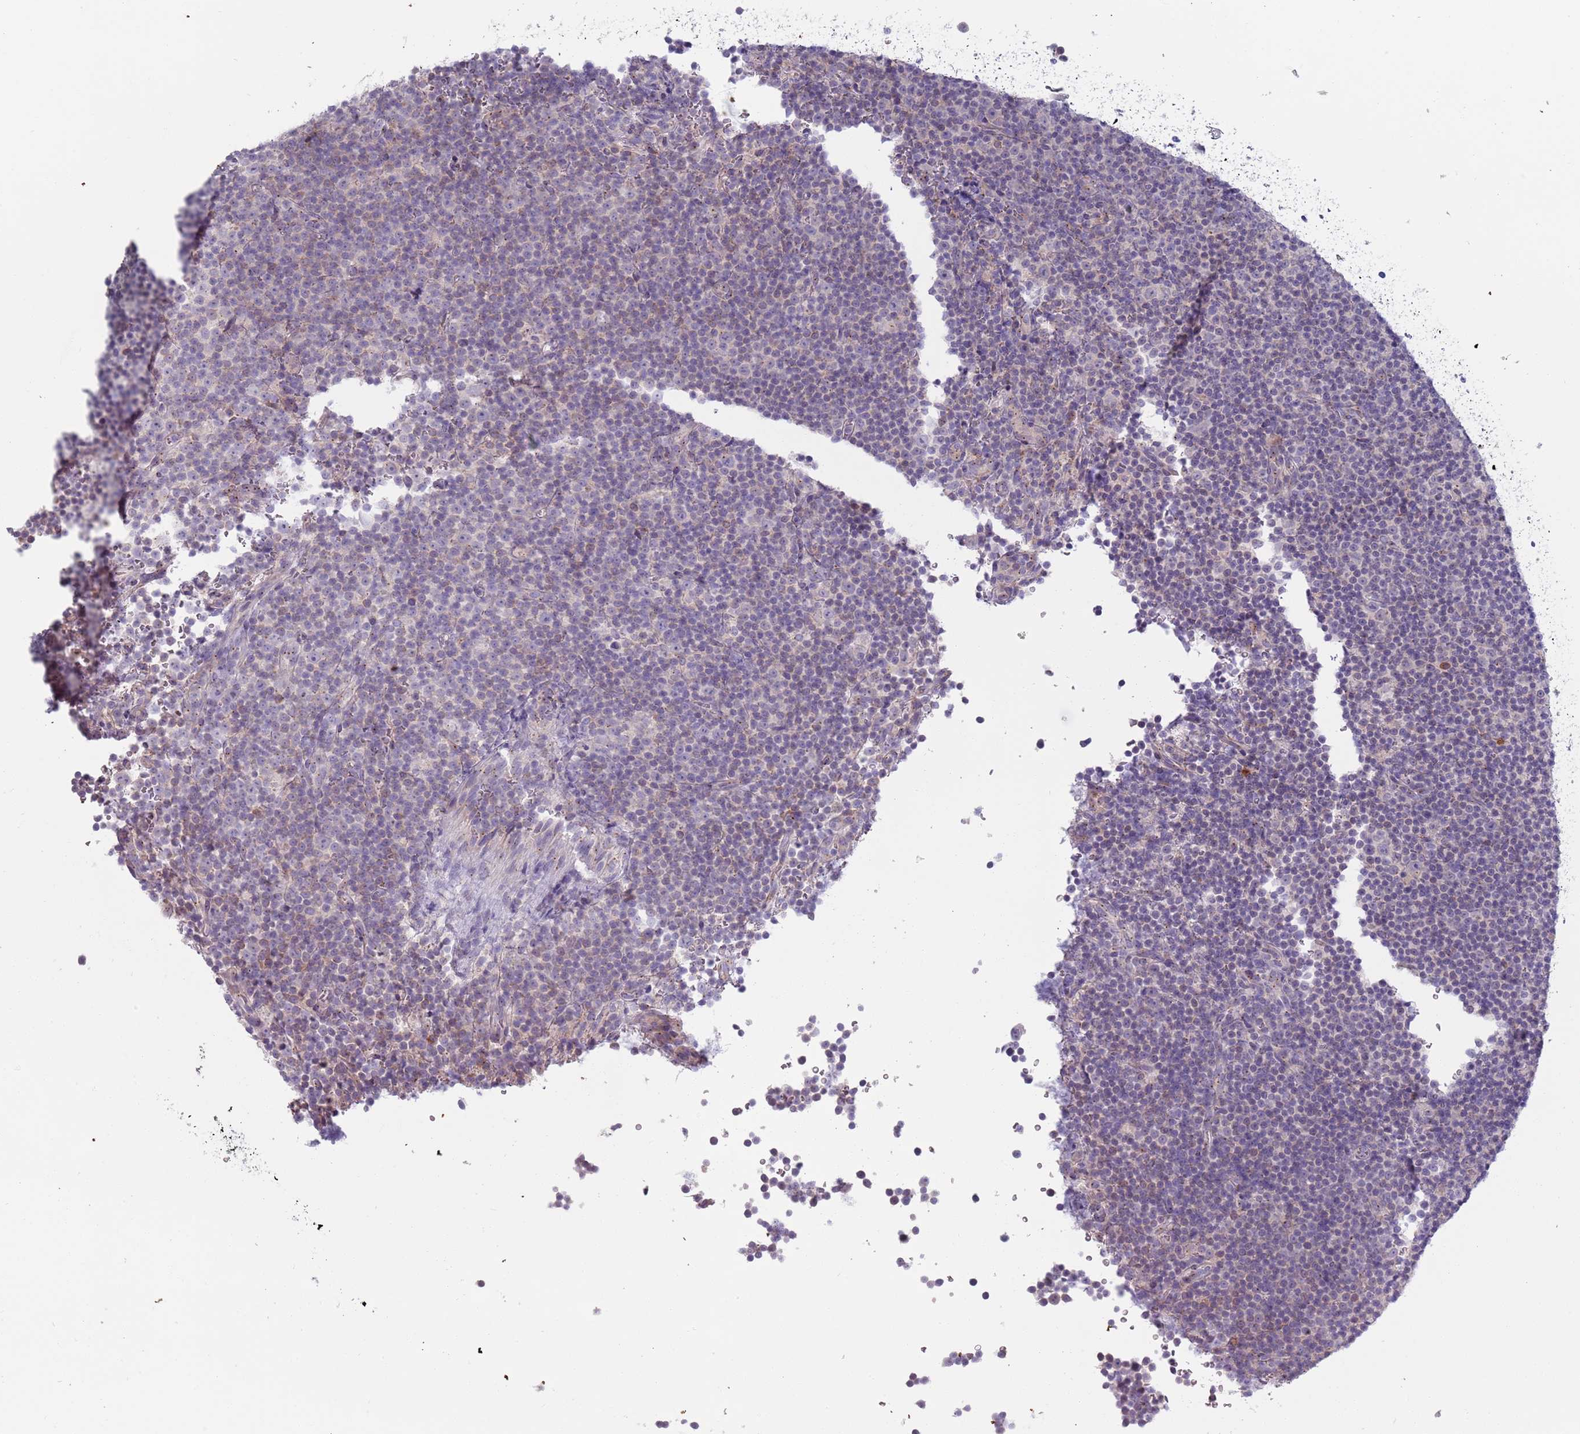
{"staining": {"intensity": "negative", "quantity": "none", "location": "none"}, "tissue": "lymphoma", "cell_type": "Tumor cells", "image_type": "cancer", "snomed": [{"axis": "morphology", "description": "Malignant lymphoma, non-Hodgkin's type, Low grade"}, {"axis": "topography", "description": "Lymph node"}], "caption": "Lymphoma stained for a protein using immunohistochemistry (IHC) shows no expression tumor cells.", "gene": "LTB", "patient": {"sex": "female", "age": 67}}